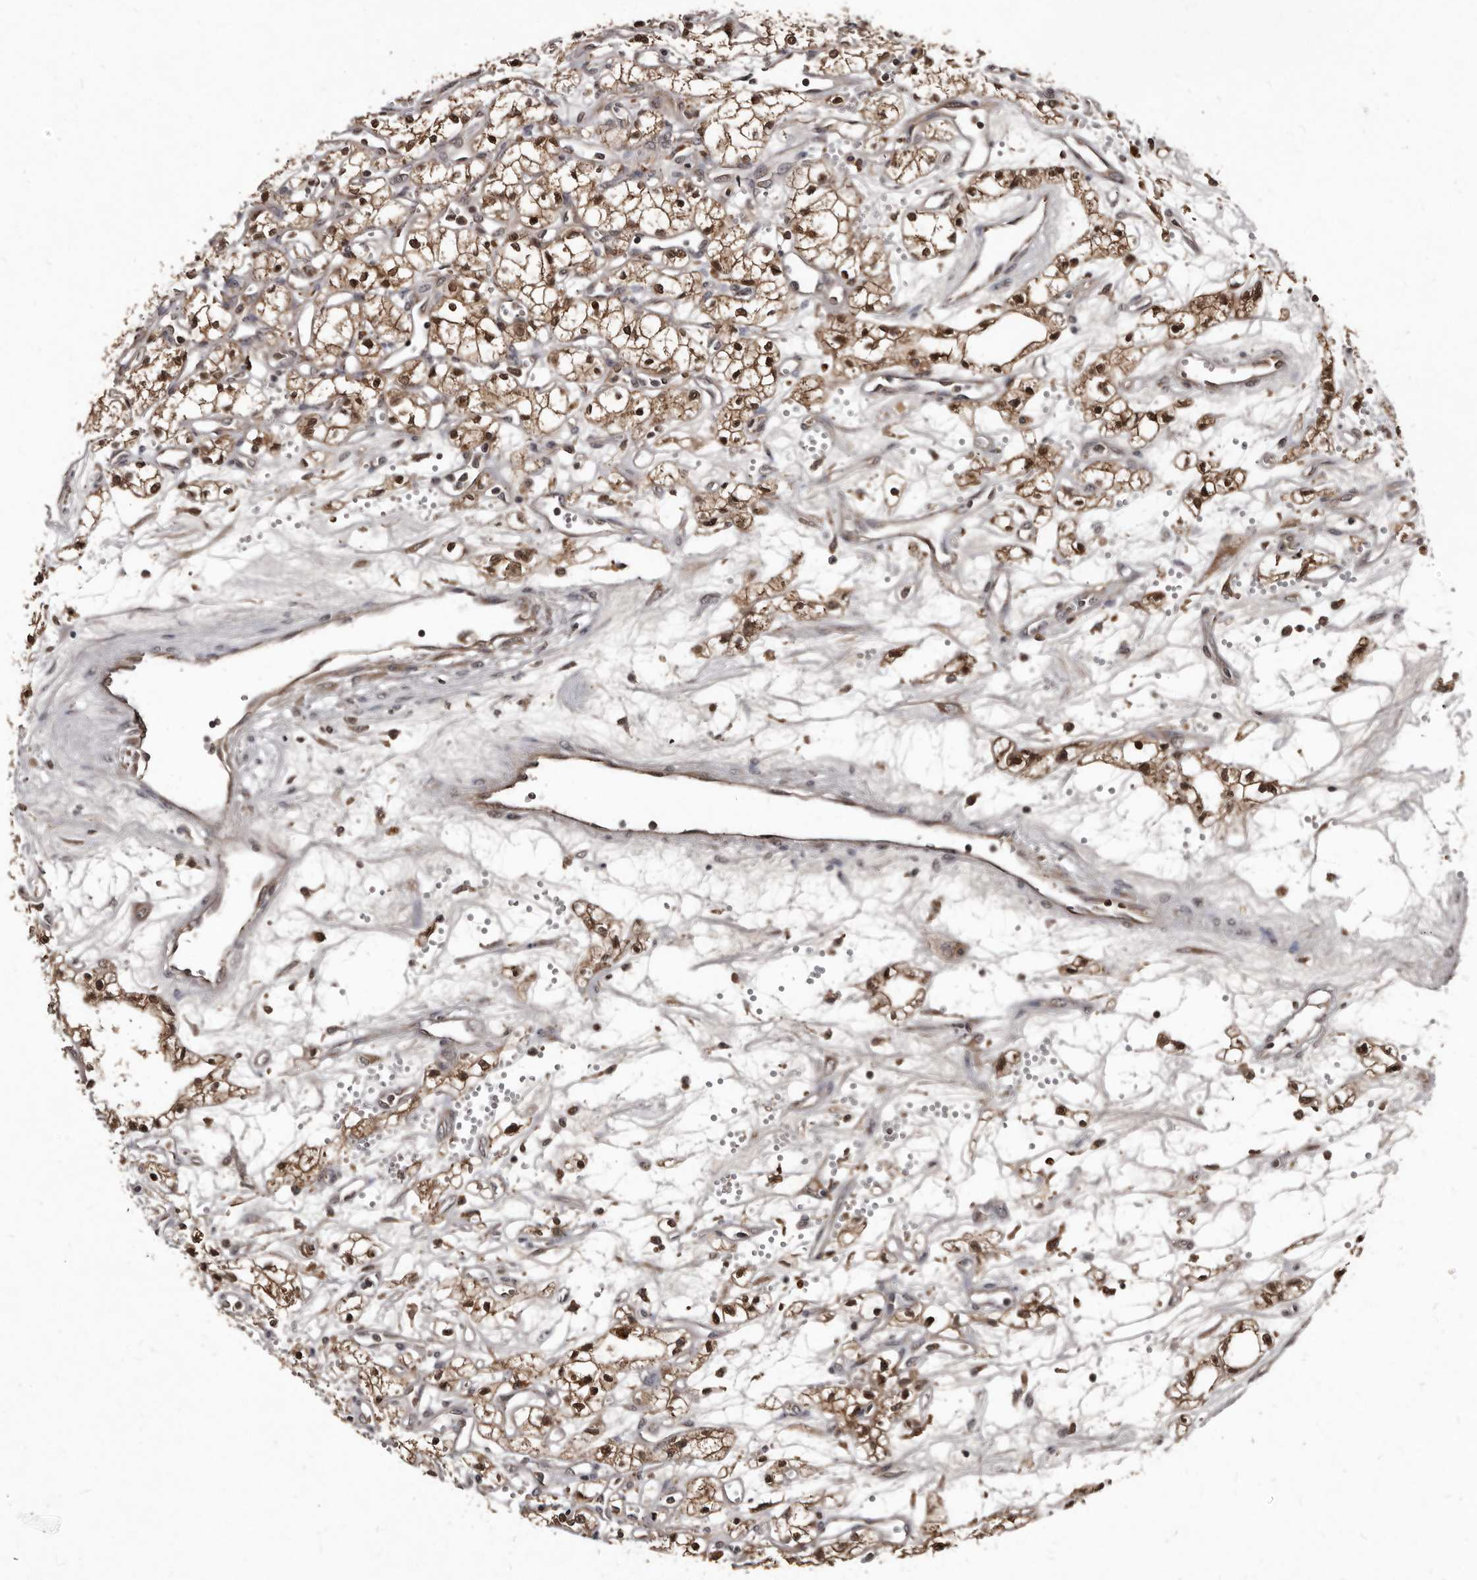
{"staining": {"intensity": "moderate", "quantity": ">75%", "location": "cytoplasmic/membranous,nuclear"}, "tissue": "renal cancer", "cell_type": "Tumor cells", "image_type": "cancer", "snomed": [{"axis": "morphology", "description": "Adenocarcinoma, NOS"}, {"axis": "topography", "description": "Kidney"}], "caption": "Protein expression analysis of human renal cancer reveals moderate cytoplasmic/membranous and nuclear expression in about >75% of tumor cells.", "gene": "PMVK", "patient": {"sex": "male", "age": 59}}